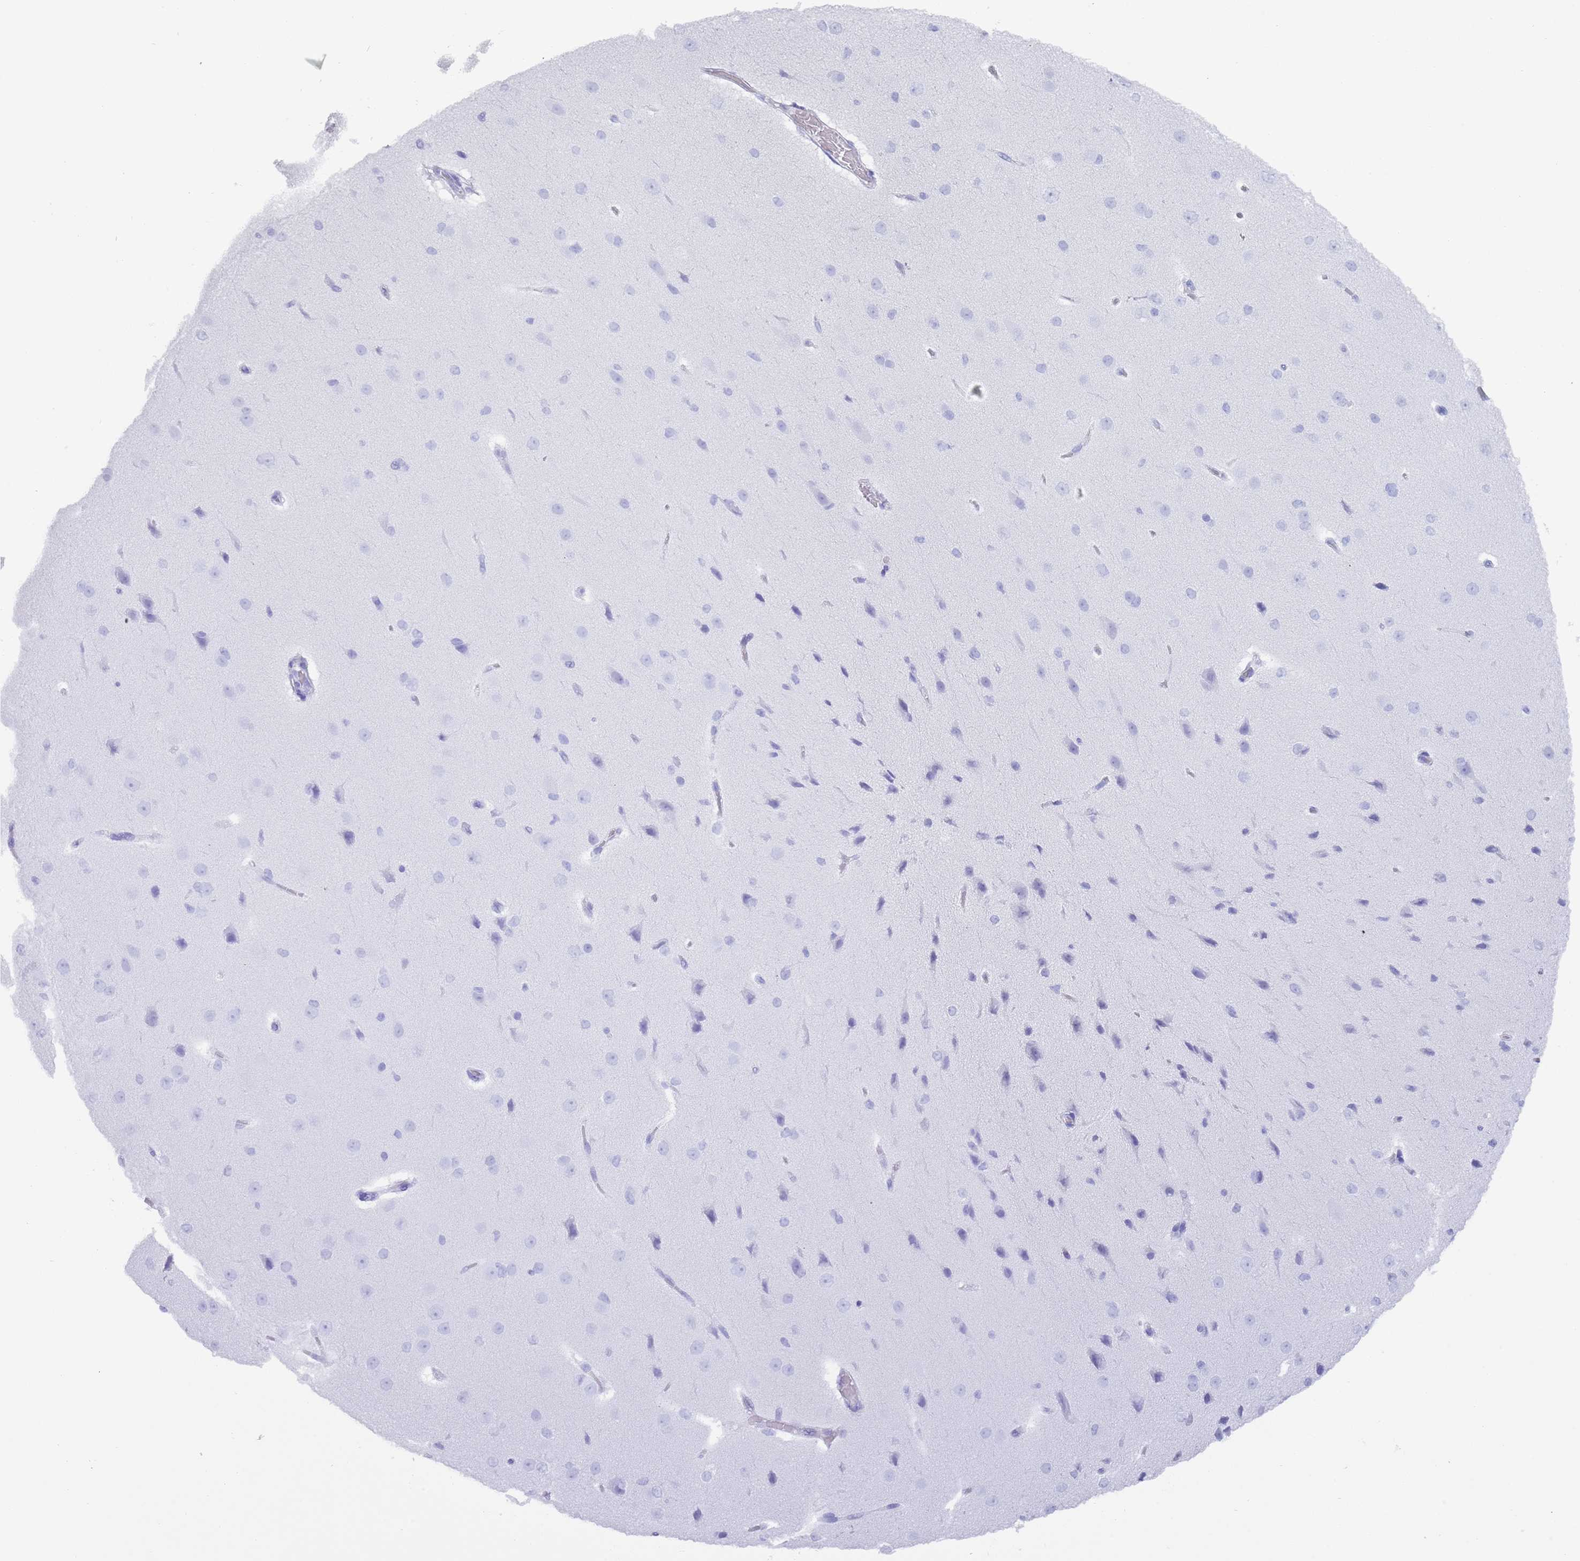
{"staining": {"intensity": "negative", "quantity": "none", "location": "none"}, "tissue": "cerebral cortex", "cell_type": "Endothelial cells", "image_type": "normal", "snomed": [{"axis": "morphology", "description": "Normal tissue, NOS"}, {"axis": "morphology", "description": "Developmental malformation"}, {"axis": "topography", "description": "Cerebral cortex"}], "caption": "An IHC micrograph of benign cerebral cortex is shown. There is no staining in endothelial cells of cerebral cortex. Brightfield microscopy of IHC stained with DAB (3,3'-diaminobenzidine) (brown) and hematoxylin (blue), captured at high magnification.", "gene": "MYADML2", "patient": {"sex": "female", "age": 30}}